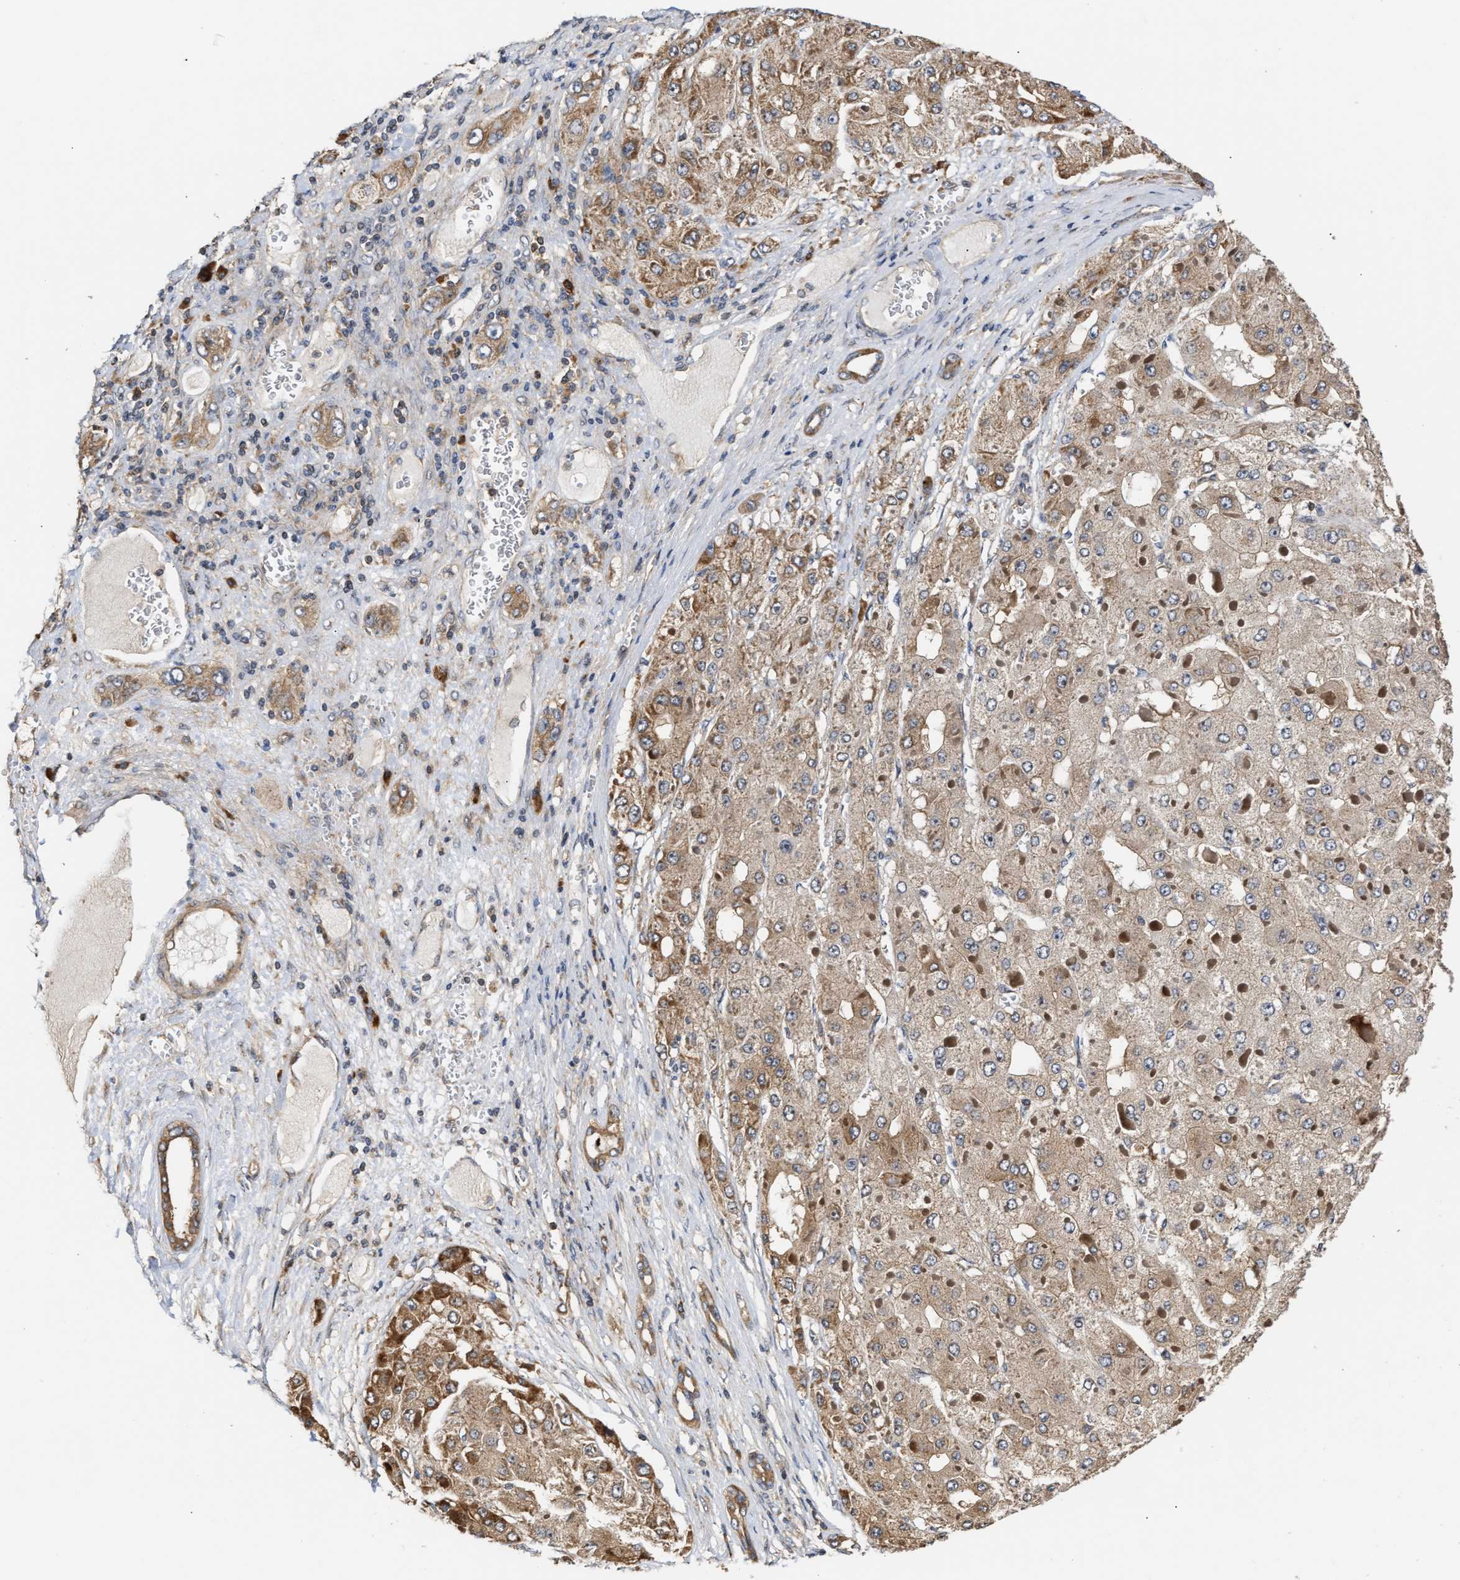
{"staining": {"intensity": "moderate", "quantity": ">75%", "location": "cytoplasmic/membranous"}, "tissue": "liver cancer", "cell_type": "Tumor cells", "image_type": "cancer", "snomed": [{"axis": "morphology", "description": "Carcinoma, Hepatocellular, NOS"}, {"axis": "topography", "description": "Liver"}], "caption": "The histopathology image shows staining of hepatocellular carcinoma (liver), revealing moderate cytoplasmic/membranous protein positivity (brown color) within tumor cells. The staining was performed using DAB (3,3'-diaminobenzidine) to visualize the protein expression in brown, while the nuclei were stained in blue with hematoxylin (Magnification: 20x).", "gene": "CLIP2", "patient": {"sex": "female", "age": 73}}